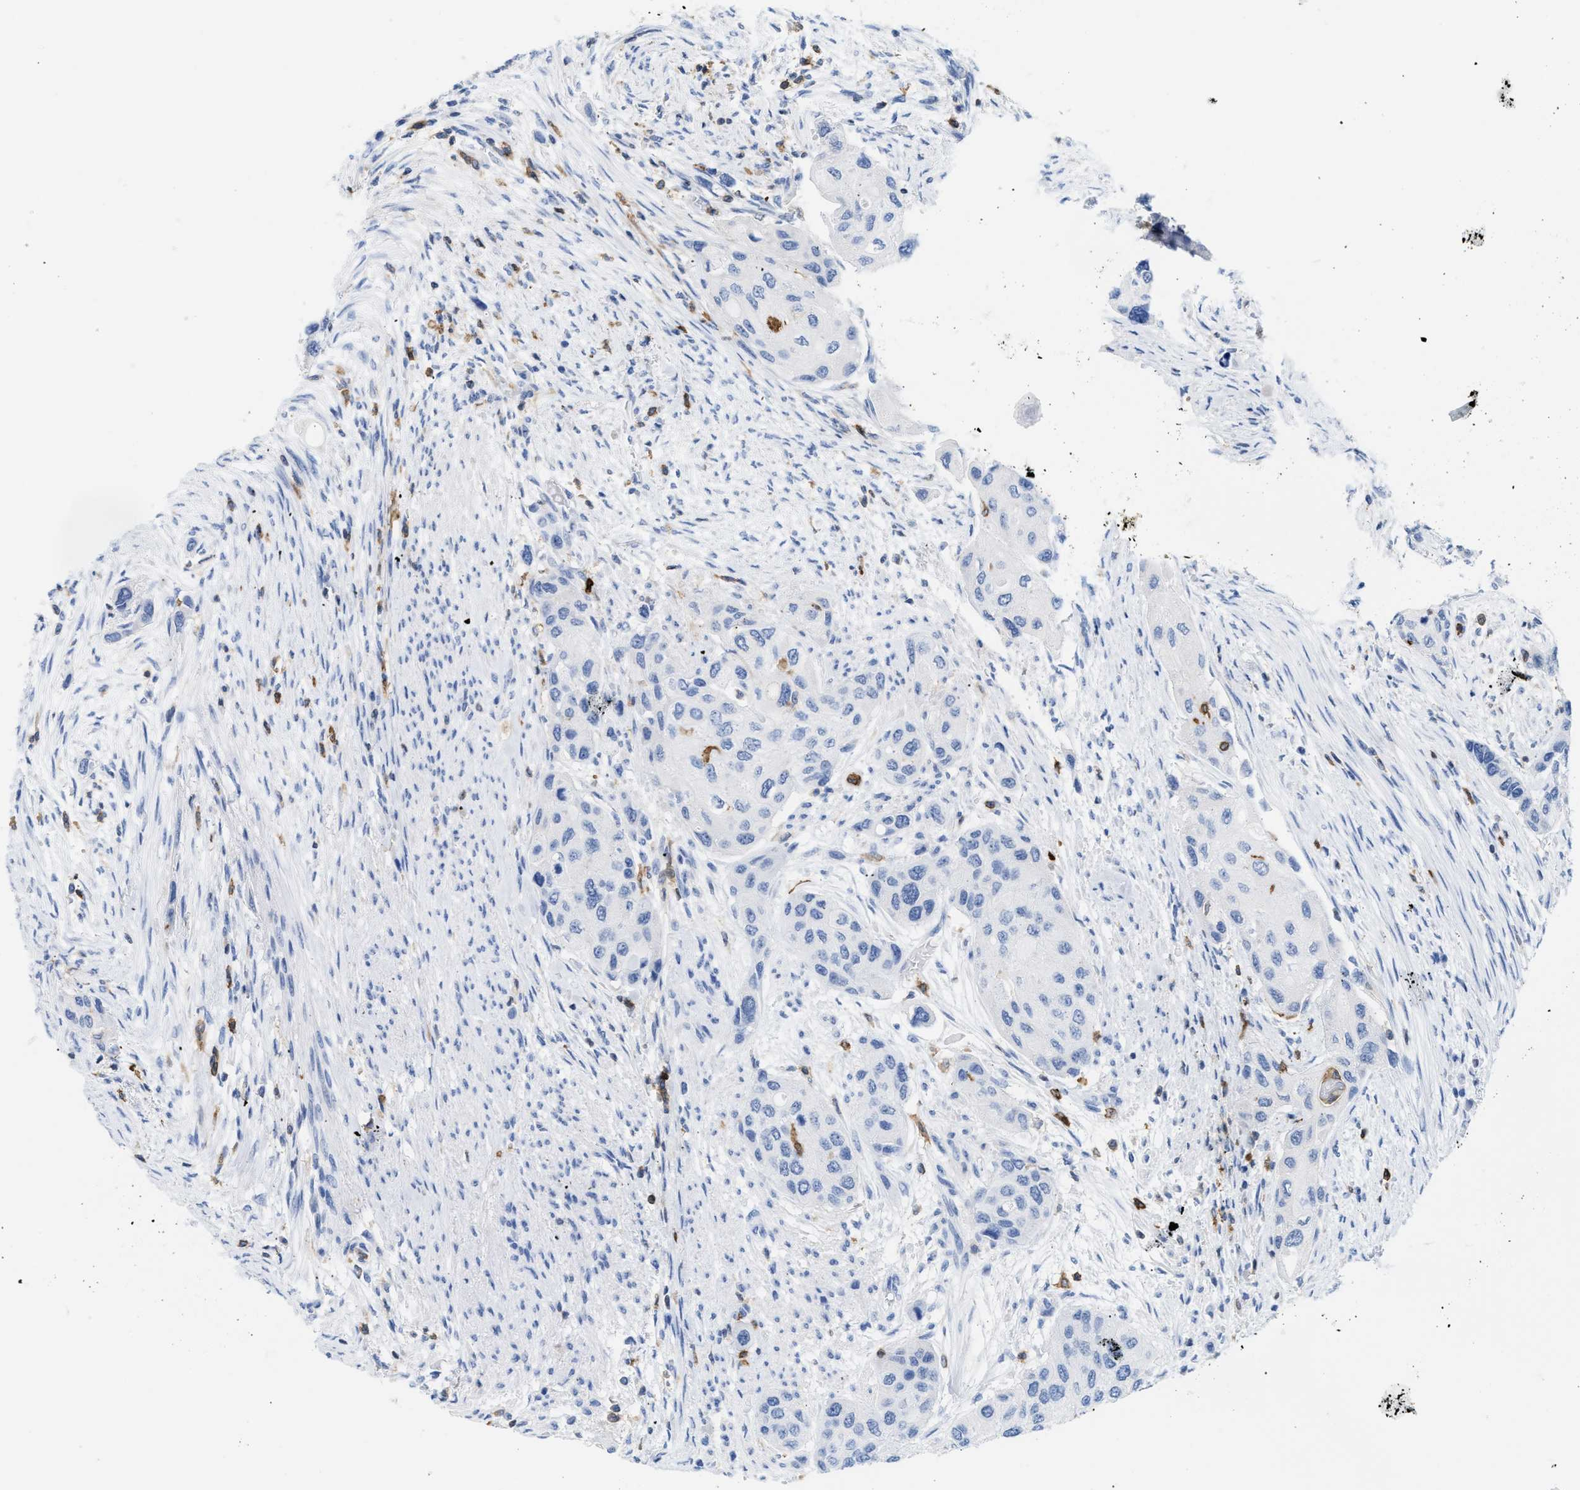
{"staining": {"intensity": "negative", "quantity": "none", "location": "none"}, "tissue": "urothelial cancer", "cell_type": "Tumor cells", "image_type": "cancer", "snomed": [{"axis": "morphology", "description": "Urothelial carcinoma, High grade"}, {"axis": "topography", "description": "Urinary bladder"}], "caption": "Immunohistochemistry histopathology image of high-grade urothelial carcinoma stained for a protein (brown), which demonstrates no staining in tumor cells.", "gene": "LCP1", "patient": {"sex": "female", "age": 56}}